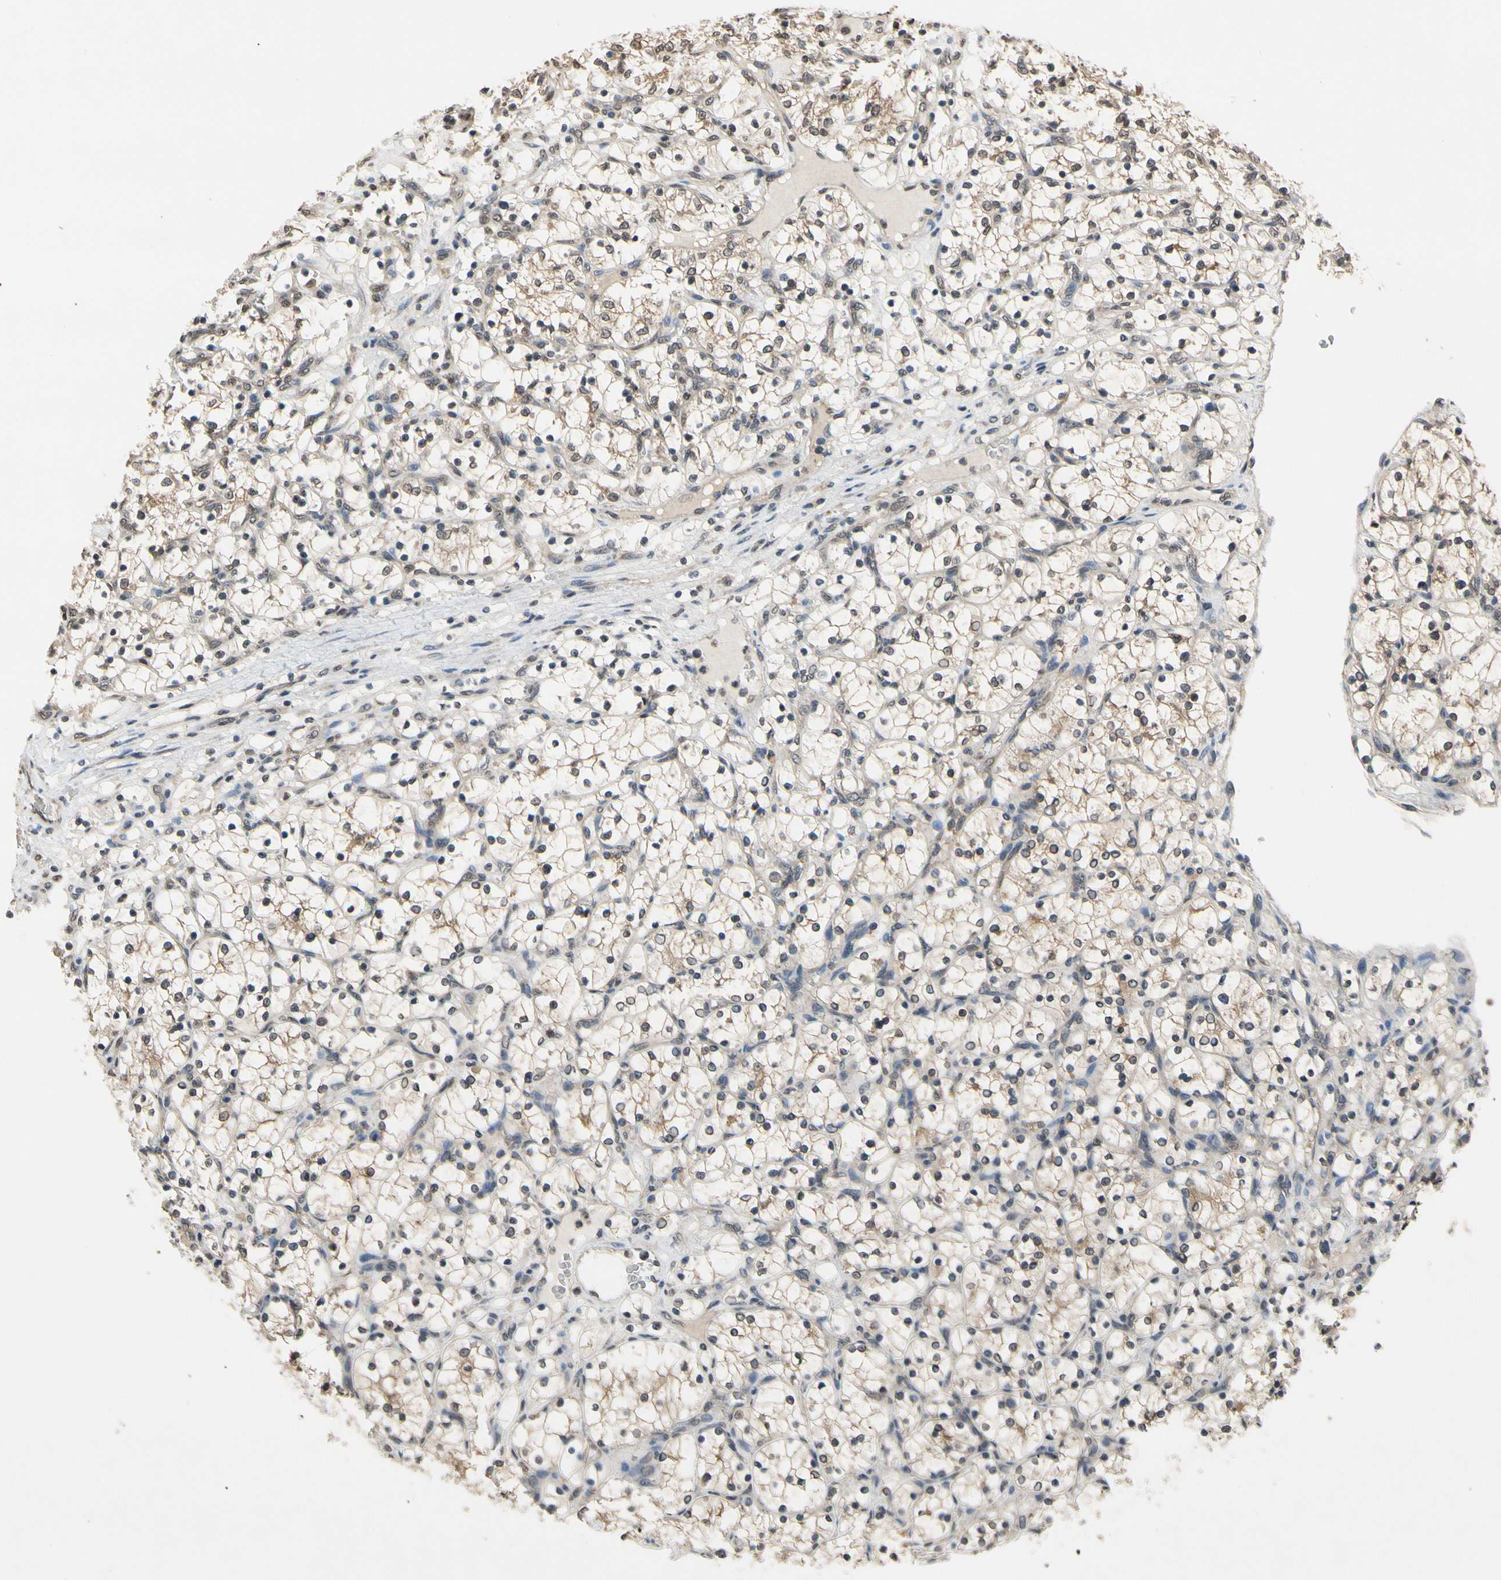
{"staining": {"intensity": "weak", "quantity": ">75%", "location": "cytoplasmic/membranous"}, "tissue": "renal cancer", "cell_type": "Tumor cells", "image_type": "cancer", "snomed": [{"axis": "morphology", "description": "Adenocarcinoma, NOS"}, {"axis": "topography", "description": "Kidney"}], "caption": "Human renal cancer stained with a protein marker reveals weak staining in tumor cells.", "gene": "GCLC", "patient": {"sex": "female", "age": 69}}